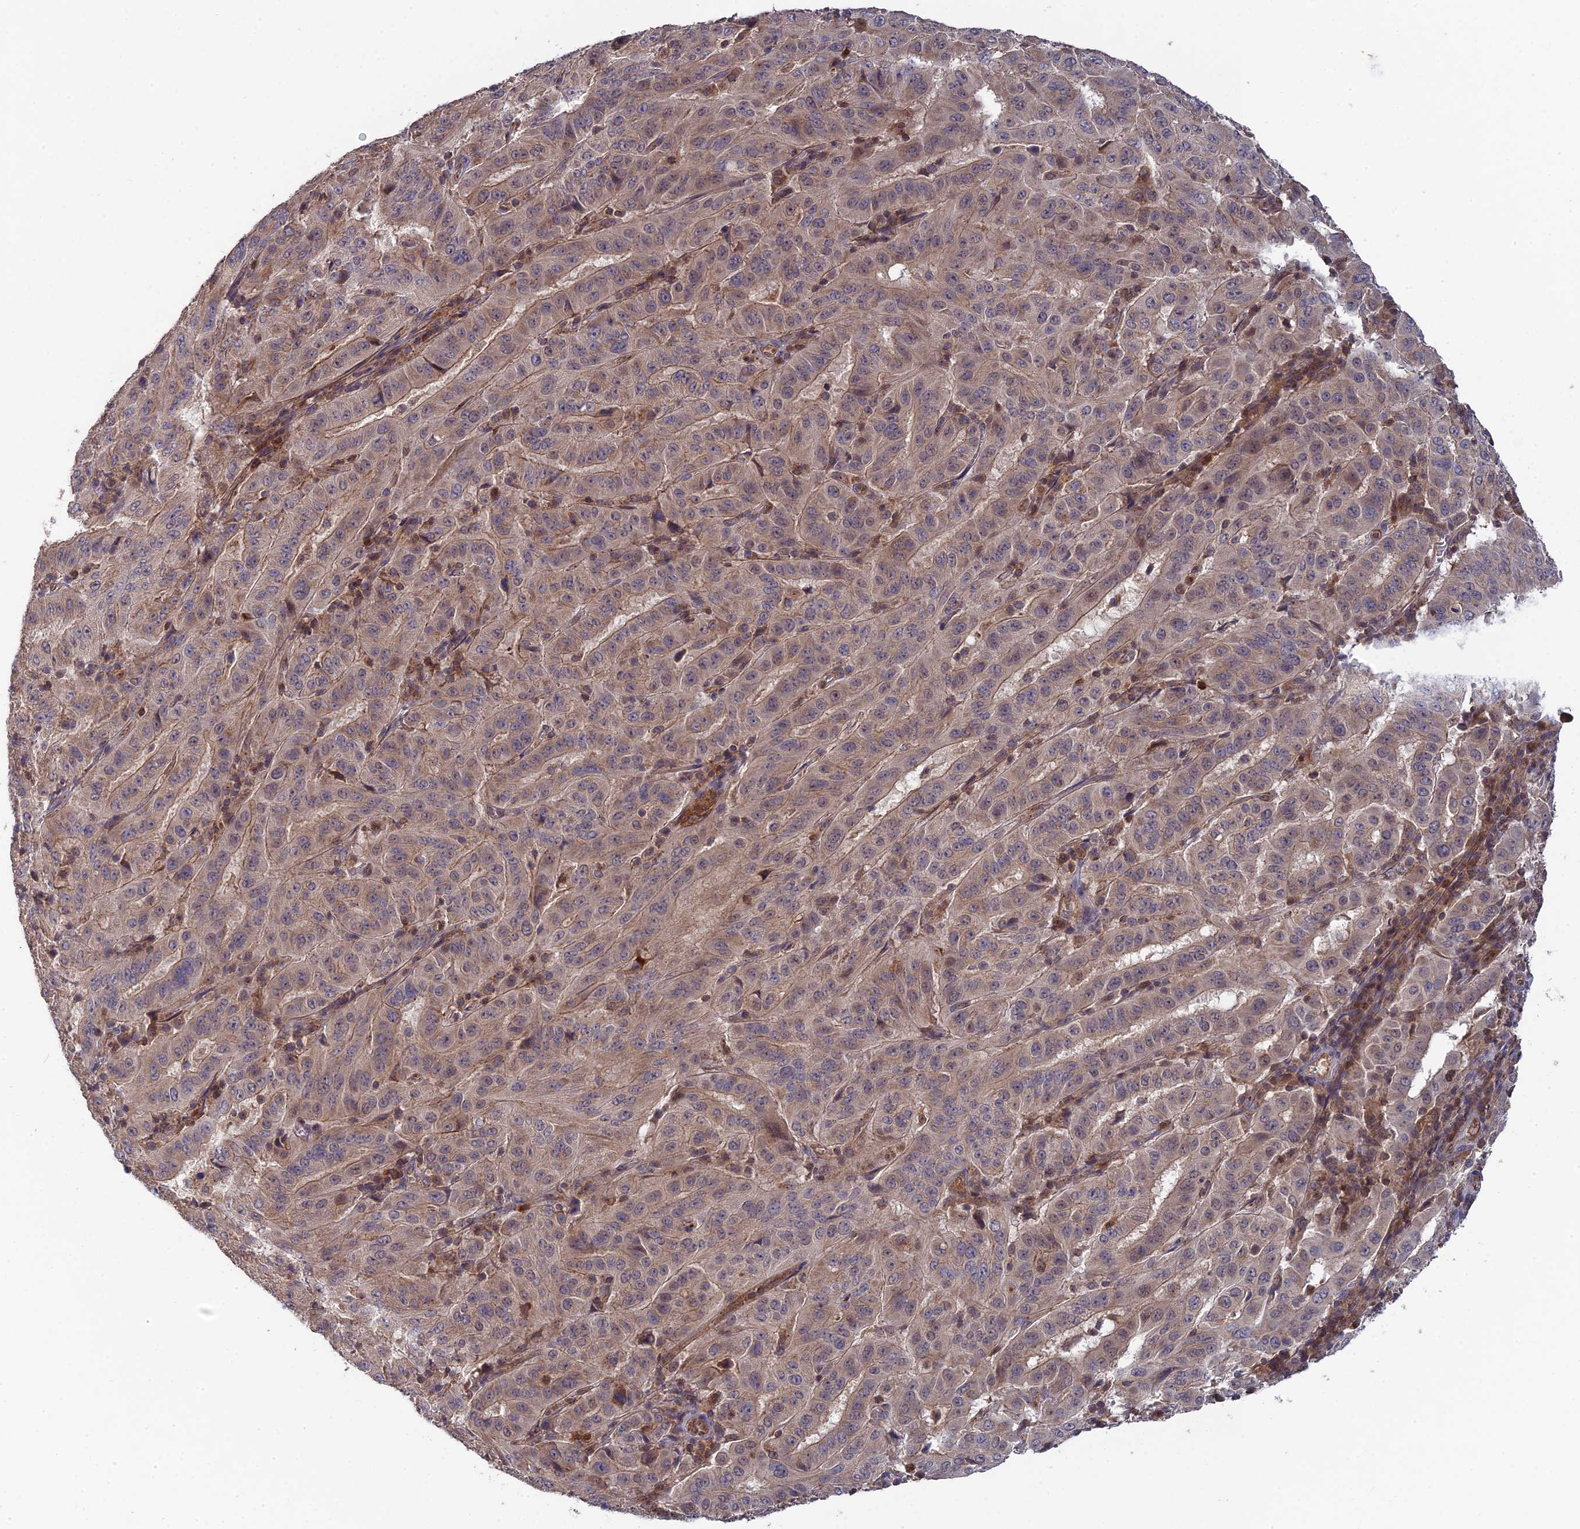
{"staining": {"intensity": "weak", "quantity": "25%-75%", "location": "cytoplasmic/membranous"}, "tissue": "pancreatic cancer", "cell_type": "Tumor cells", "image_type": "cancer", "snomed": [{"axis": "morphology", "description": "Adenocarcinoma, NOS"}, {"axis": "topography", "description": "Pancreas"}], "caption": "Immunohistochemical staining of human adenocarcinoma (pancreatic) reveals low levels of weak cytoplasmic/membranous protein positivity in about 25%-75% of tumor cells.", "gene": "RPIA", "patient": {"sex": "male", "age": 63}}